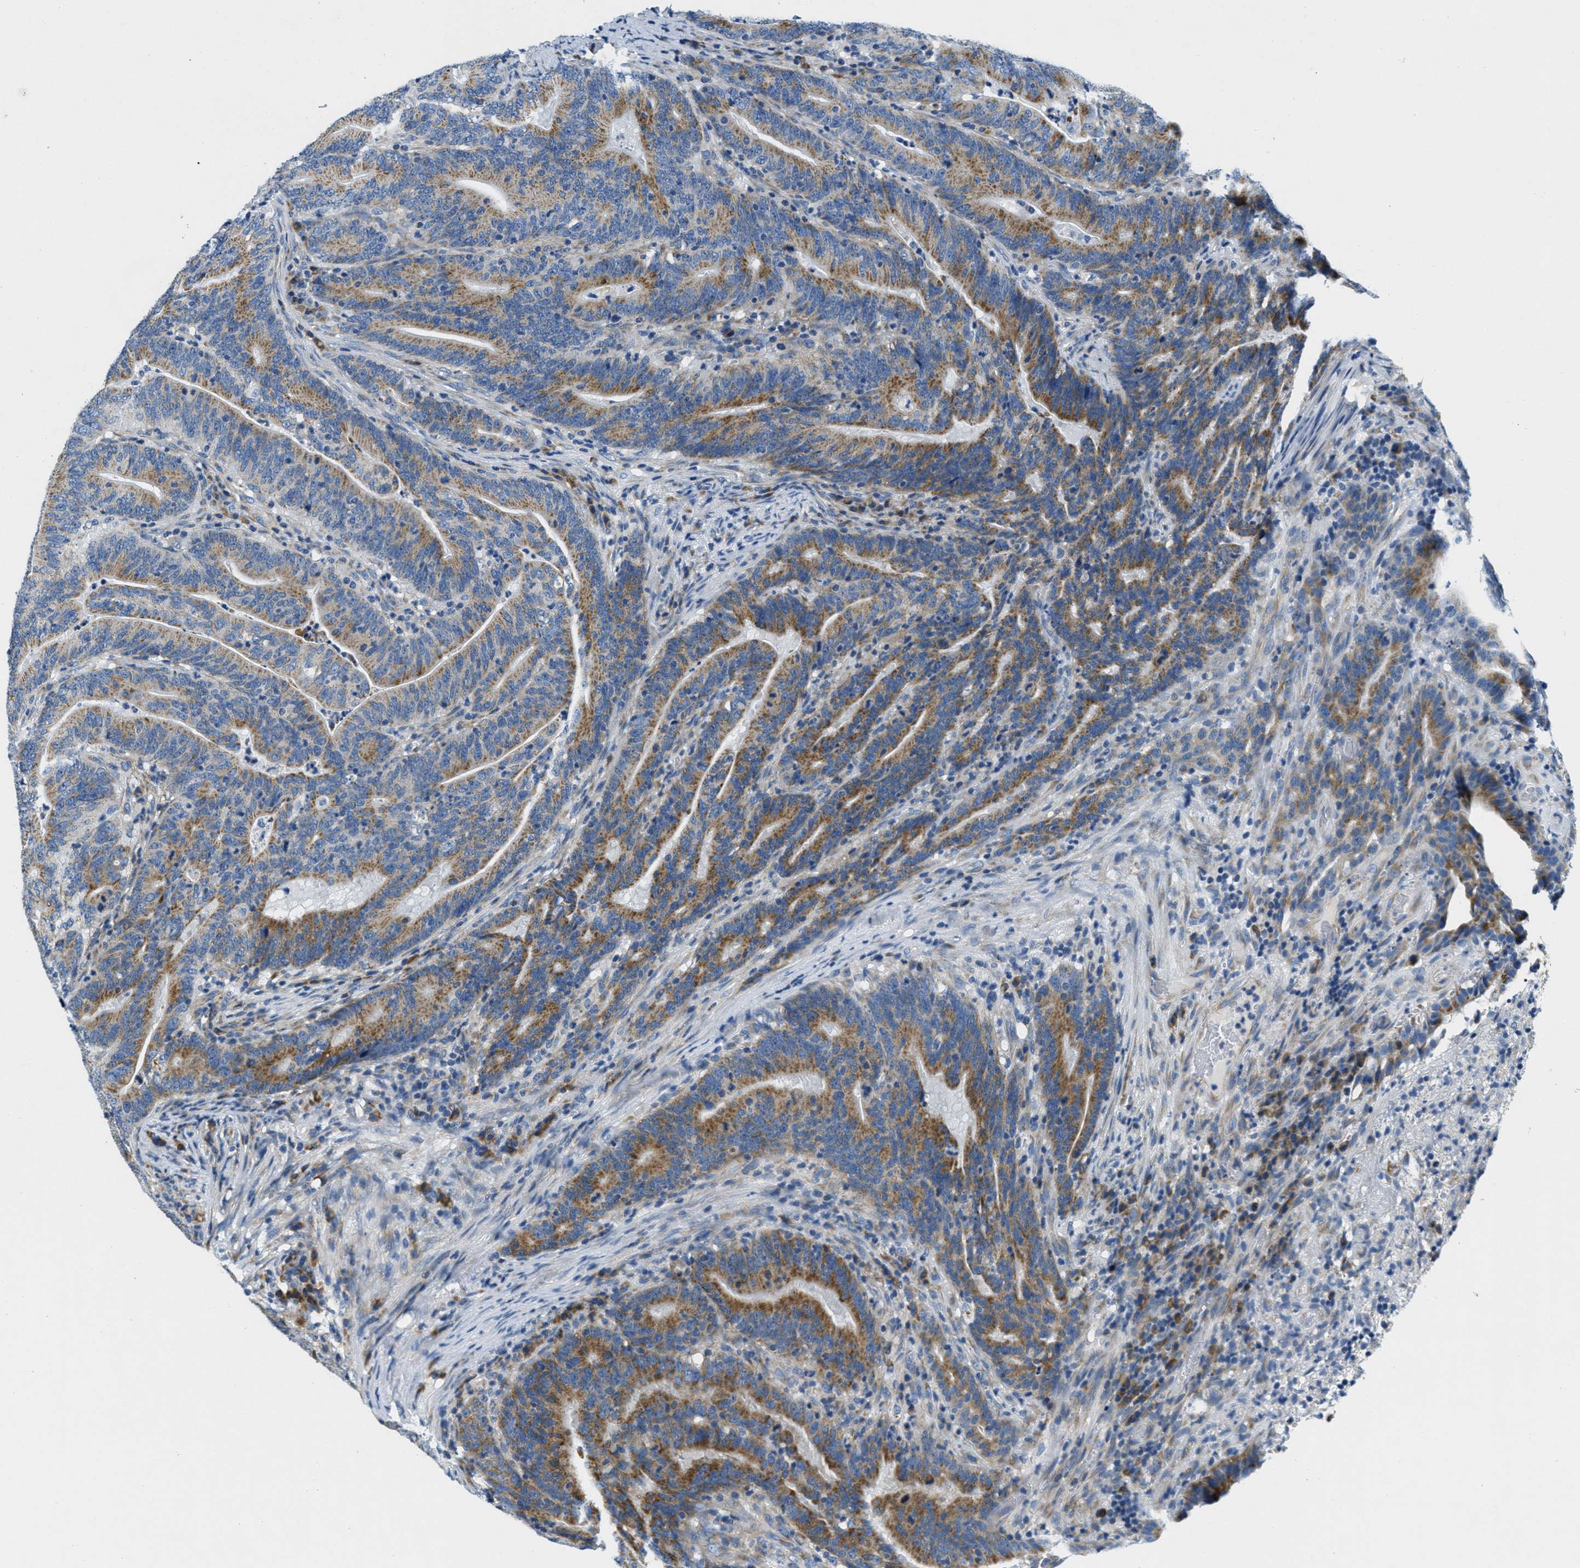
{"staining": {"intensity": "moderate", "quantity": ">75%", "location": "cytoplasmic/membranous"}, "tissue": "colorectal cancer", "cell_type": "Tumor cells", "image_type": "cancer", "snomed": [{"axis": "morphology", "description": "Adenocarcinoma, NOS"}, {"axis": "topography", "description": "Colon"}], "caption": "IHC image of neoplastic tissue: human colorectal cancer stained using IHC exhibits medium levels of moderate protein expression localized specifically in the cytoplasmic/membranous of tumor cells, appearing as a cytoplasmic/membranous brown color.", "gene": "CA4", "patient": {"sex": "female", "age": 66}}